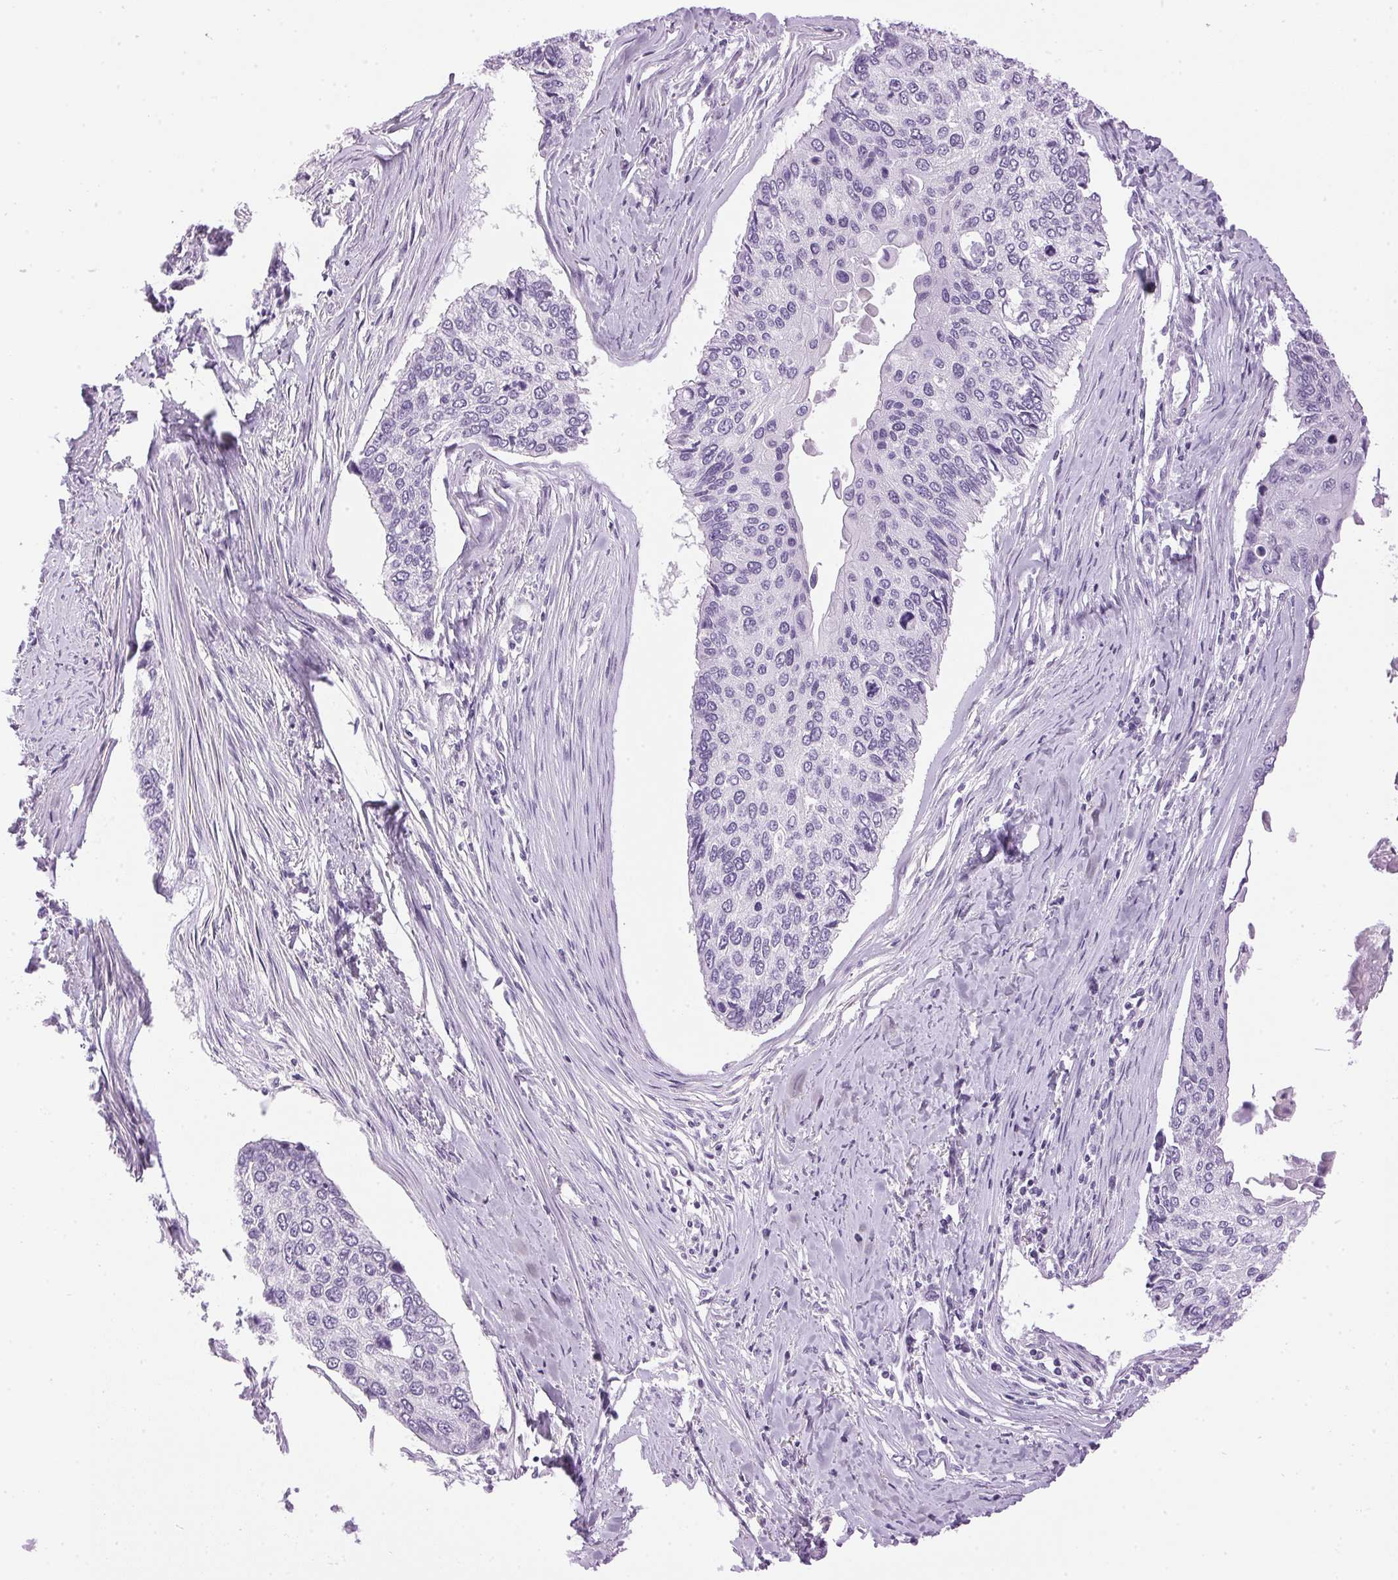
{"staining": {"intensity": "negative", "quantity": "none", "location": "none"}, "tissue": "lung cancer", "cell_type": "Tumor cells", "image_type": "cancer", "snomed": [{"axis": "morphology", "description": "Squamous cell carcinoma, NOS"}, {"axis": "morphology", "description": "Squamous cell carcinoma, metastatic, NOS"}, {"axis": "topography", "description": "Lung"}], "caption": "The immunohistochemistry histopathology image has no significant expression in tumor cells of lung metastatic squamous cell carcinoma tissue.", "gene": "SP7", "patient": {"sex": "male", "age": 63}}